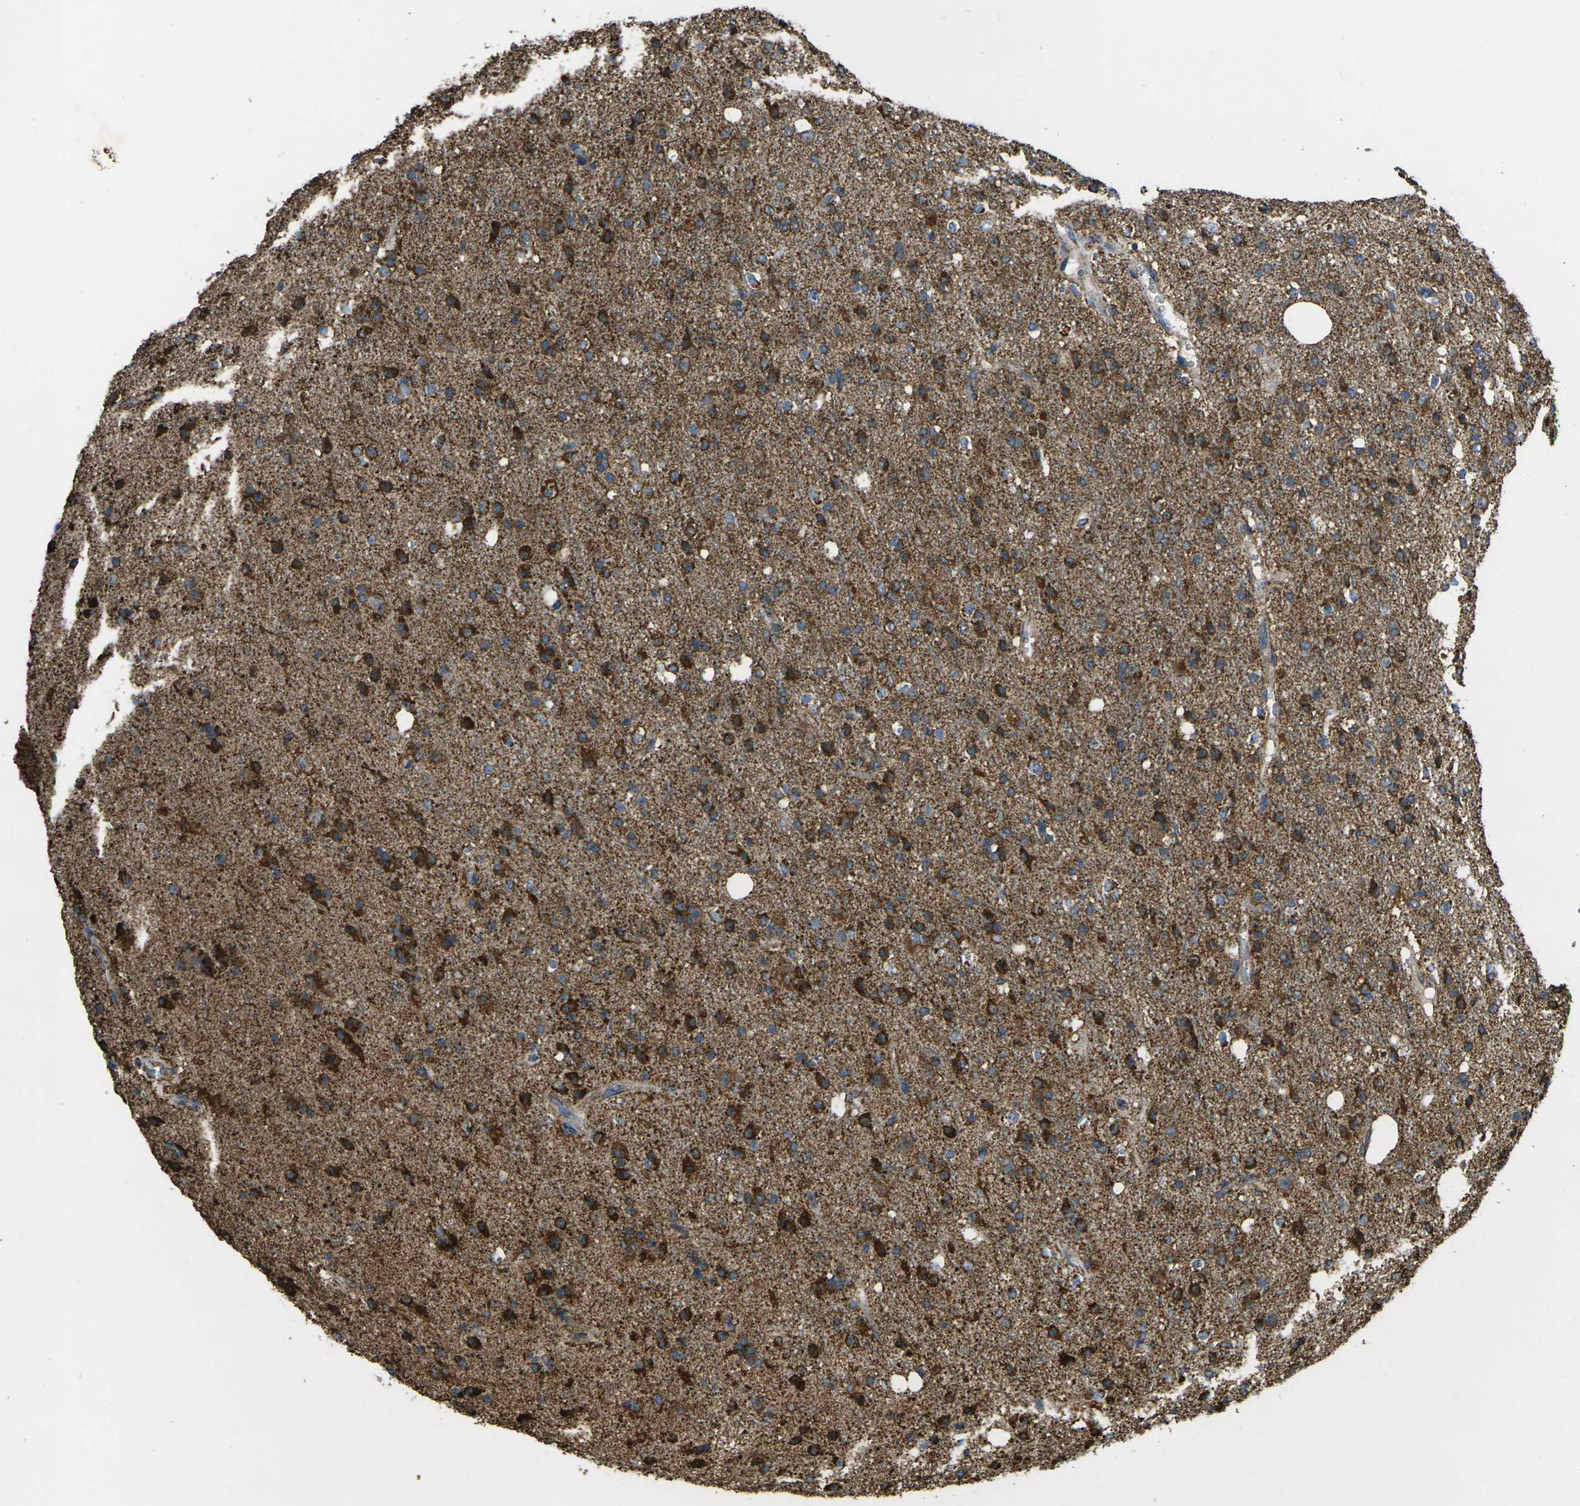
{"staining": {"intensity": "strong", "quantity": ">75%", "location": "cytoplasmic/membranous"}, "tissue": "glioma", "cell_type": "Tumor cells", "image_type": "cancer", "snomed": [{"axis": "morphology", "description": "Glioma, malignant, High grade"}, {"axis": "topography", "description": "Brain"}], "caption": "Glioma stained with IHC demonstrates strong cytoplasmic/membranous expression in about >75% of tumor cells. (DAB (3,3'-diaminobenzidine) IHC, brown staining for protein, blue staining for nuclei).", "gene": "KLHL5", "patient": {"sex": "male", "age": 47}}